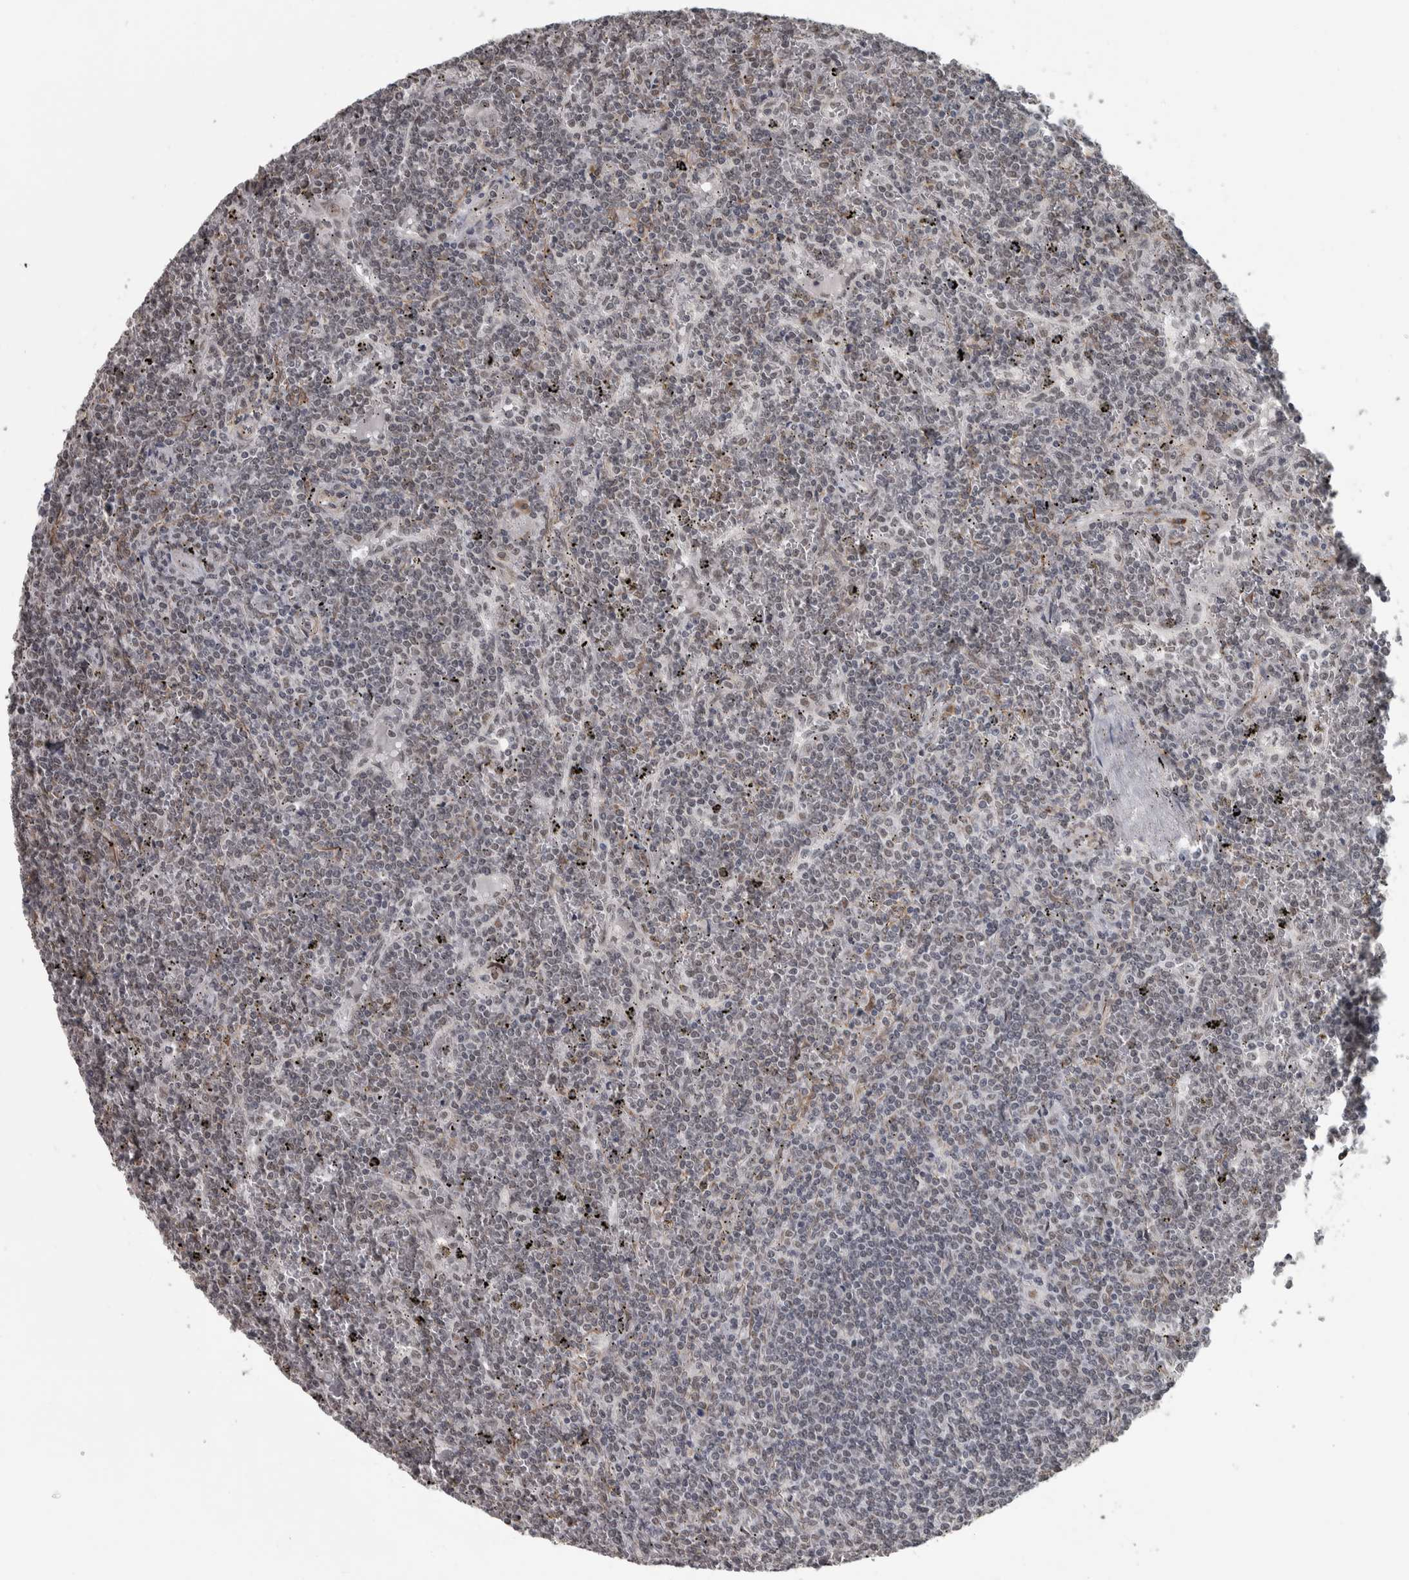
{"staining": {"intensity": "negative", "quantity": "none", "location": "none"}, "tissue": "lymphoma", "cell_type": "Tumor cells", "image_type": "cancer", "snomed": [{"axis": "morphology", "description": "Malignant lymphoma, non-Hodgkin's type, Low grade"}, {"axis": "topography", "description": "Spleen"}], "caption": "The histopathology image demonstrates no significant expression in tumor cells of low-grade malignant lymphoma, non-Hodgkin's type.", "gene": "DDX42", "patient": {"sex": "female", "age": 19}}